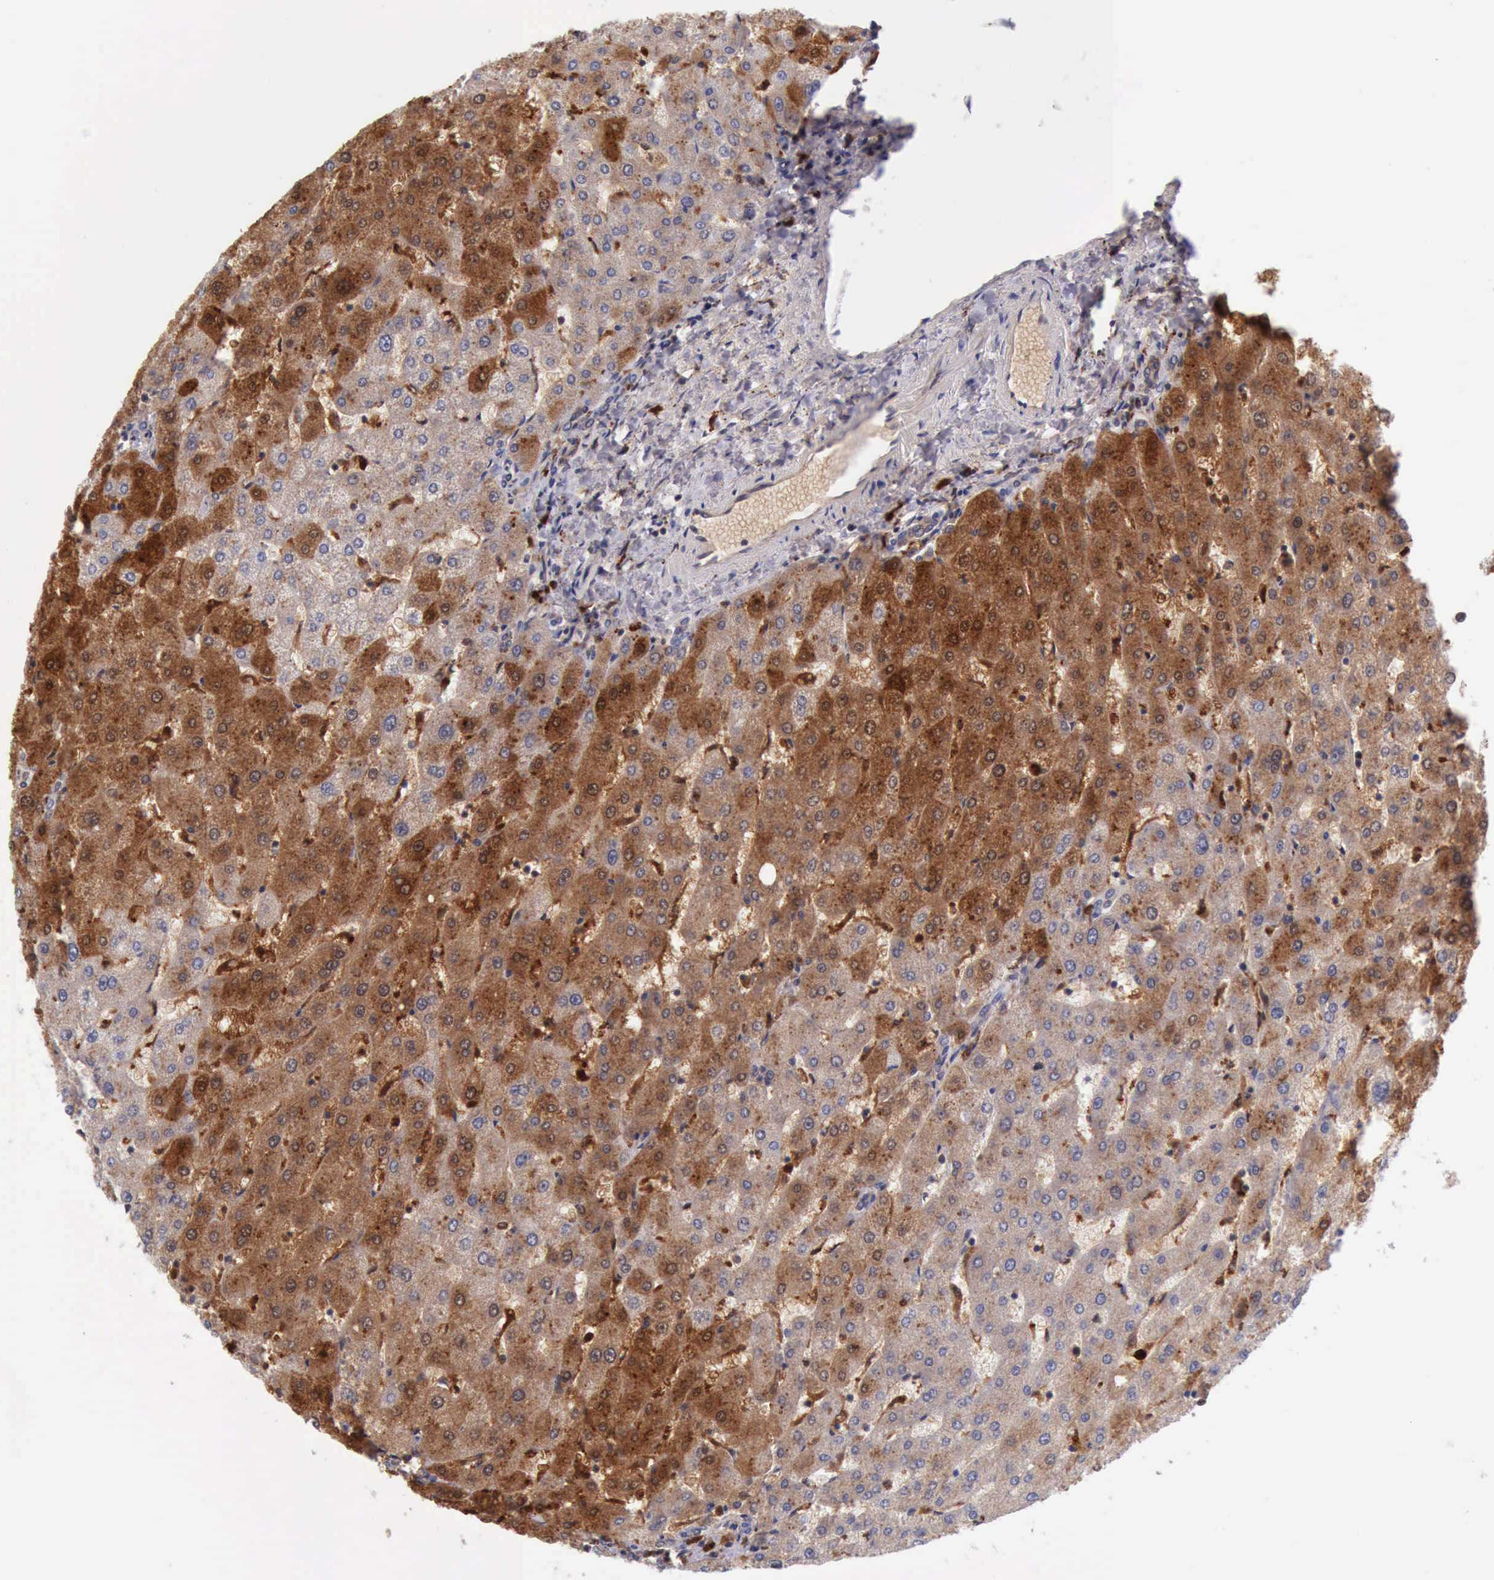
{"staining": {"intensity": "negative", "quantity": "none", "location": "none"}, "tissue": "liver", "cell_type": "Cholangiocytes", "image_type": "normal", "snomed": [{"axis": "morphology", "description": "Normal tissue, NOS"}, {"axis": "topography", "description": "Liver"}], "caption": "Image shows no protein expression in cholangiocytes of unremarkable liver. (Stains: DAB (3,3'-diaminobenzidine) IHC with hematoxylin counter stain, Microscopy: brightfield microscopy at high magnification).", "gene": "CSTA", "patient": {"sex": "male", "age": 67}}